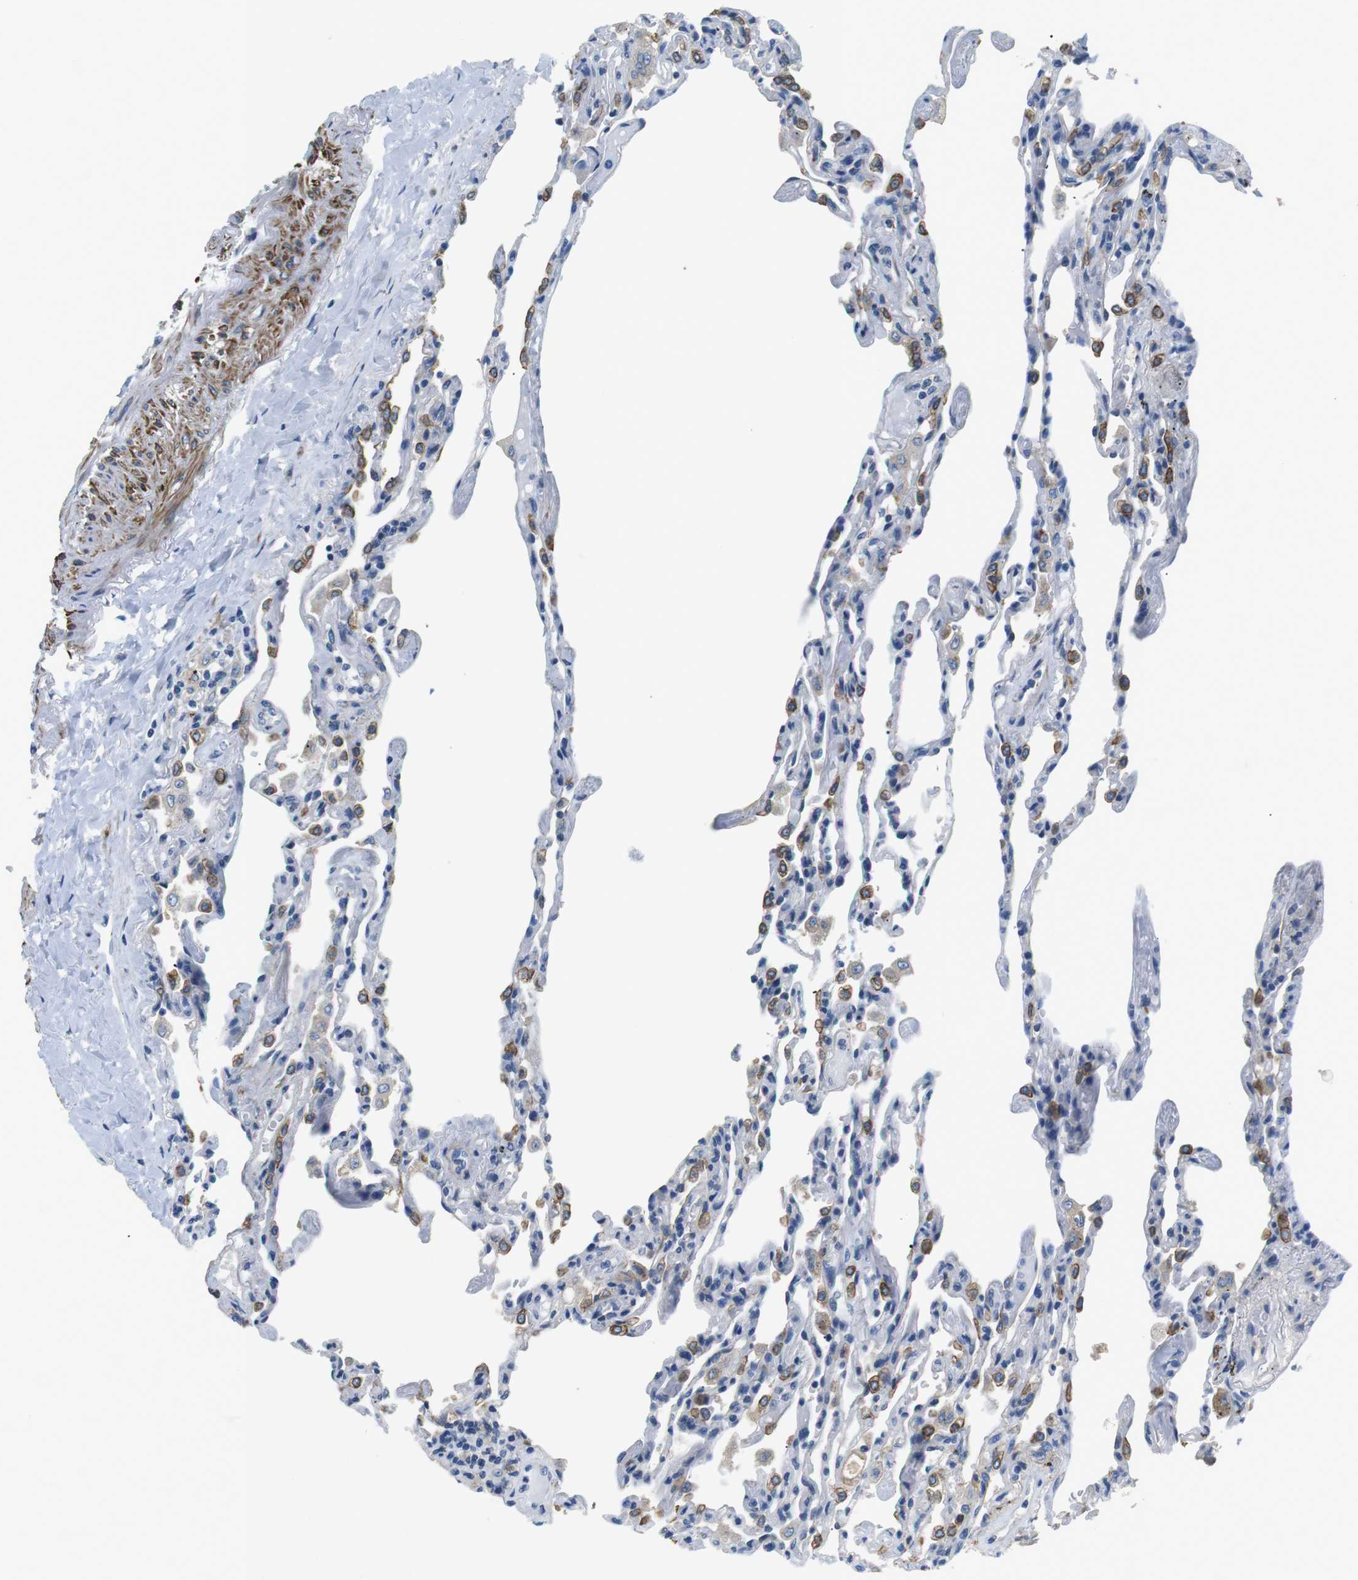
{"staining": {"intensity": "negative", "quantity": "none", "location": "none"}, "tissue": "lung", "cell_type": "Alveolar cells", "image_type": "normal", "snomed": [{"axis": "morphology", "description": "Normal tissue, NOS"}, {"axis": "topography", "description": "Lung"}], "caption": "Protein analysis of normal lung demonstrates no significant positivity in alveolar cells. (IHC, brightfield microscopy, high magnification).", "gene": "UNC5CL", "patient": {"sex": "male", "age": 59}}